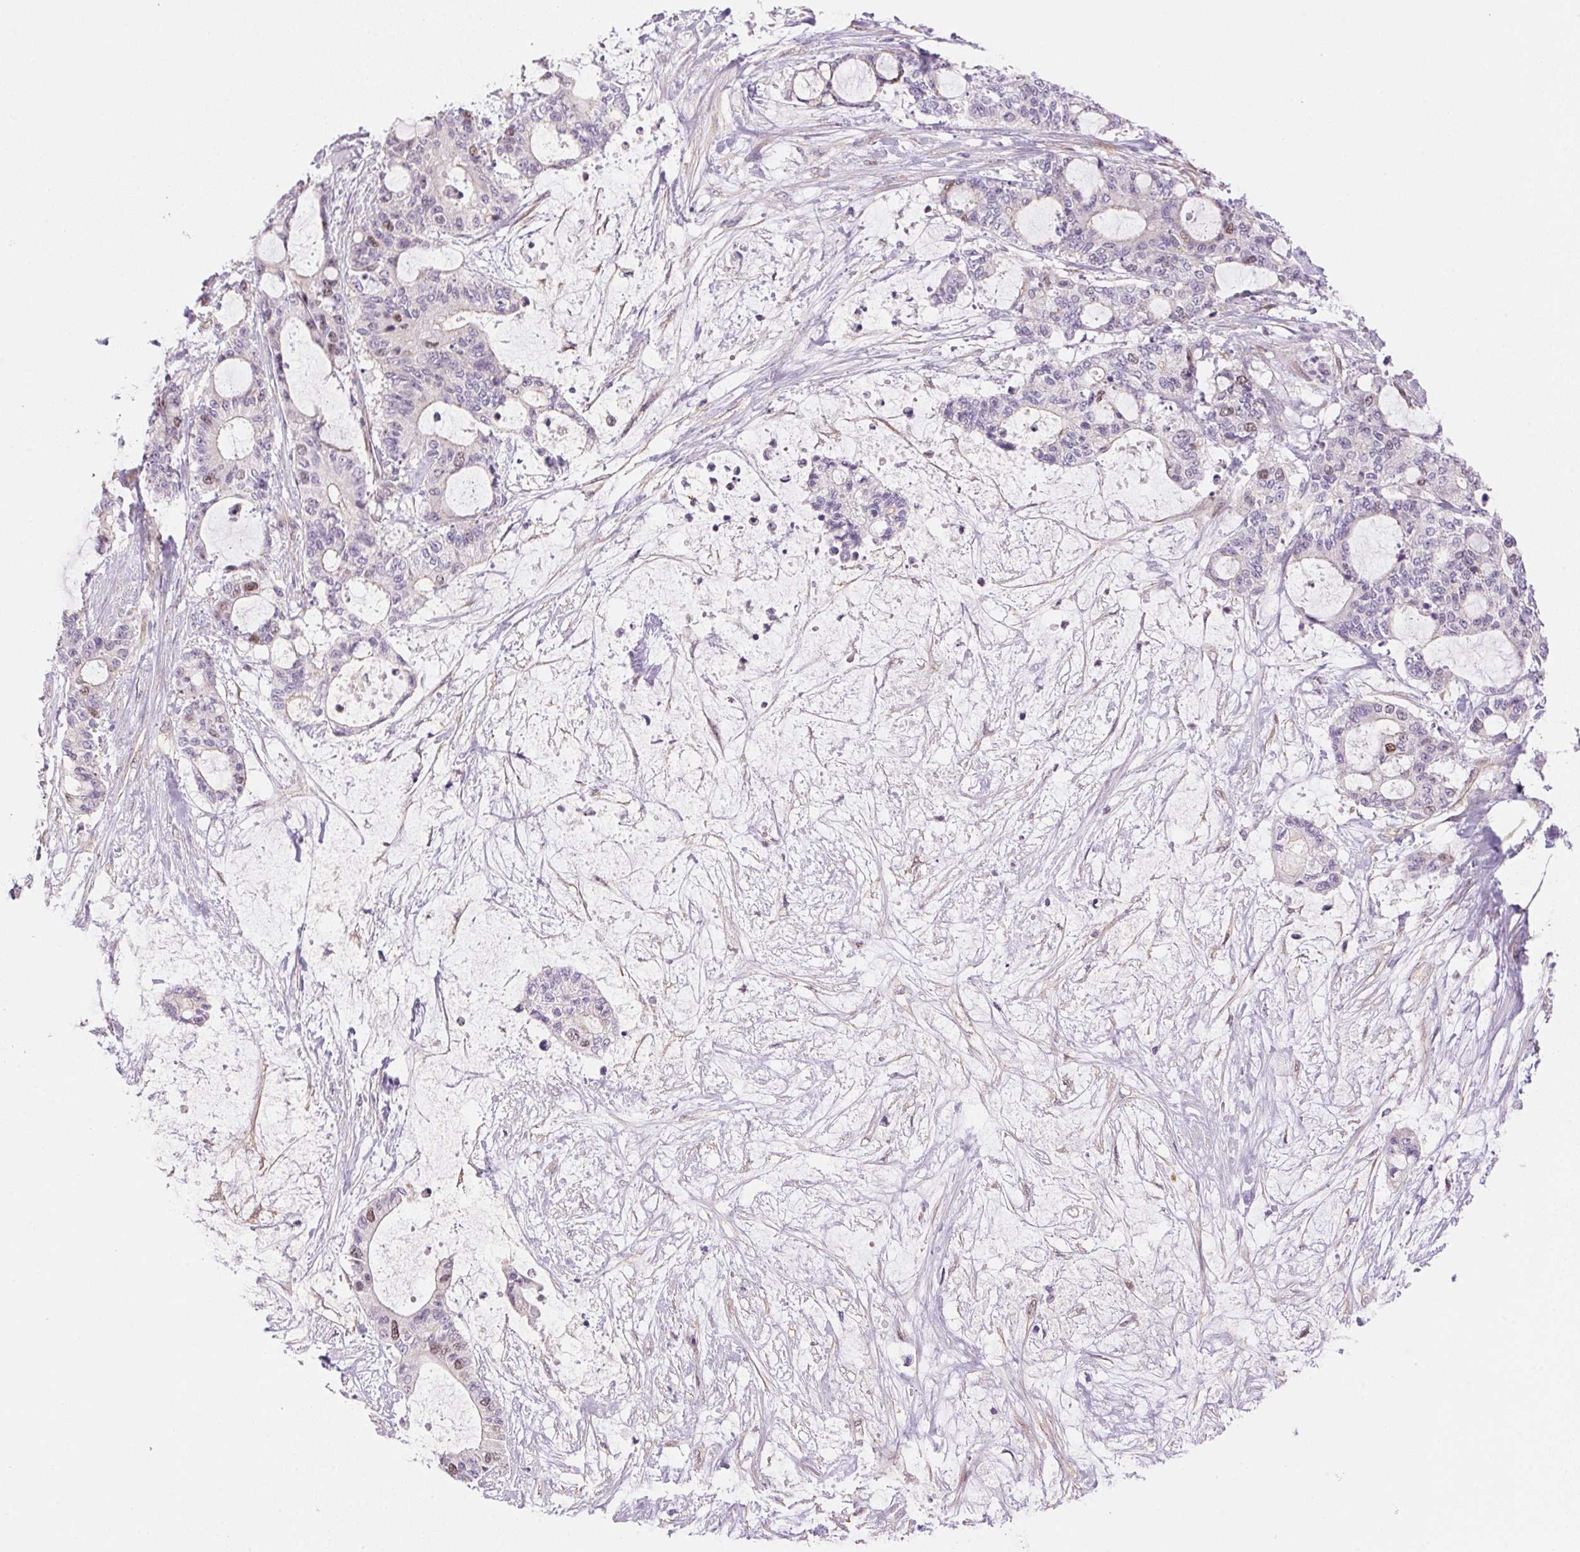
{"staining": {"intensity": "moderate", "quantity": "<25%", "location": "nuclear"}, "tissue": "liver cancer", "cell_type": "Tumor cells", "image_type": "cancer", "snomed": [{"axis": "morphology", "description": "Normal tissue, NOS"}, {"axis": "morphology", "description": "Cholangiocarcinoma"}, {"axis": "topography", "description": "Liver"}, {"axis": "topography", "description": "Peripheral nerve tissue"}], "caption": "Liver cholangiocarcinoma stained with immunohistochemistry displays moderate nuclear staining in about <25% of tumor cells.", "gene": "SMTN", "patient": {"sex": "female", "age": 73}}